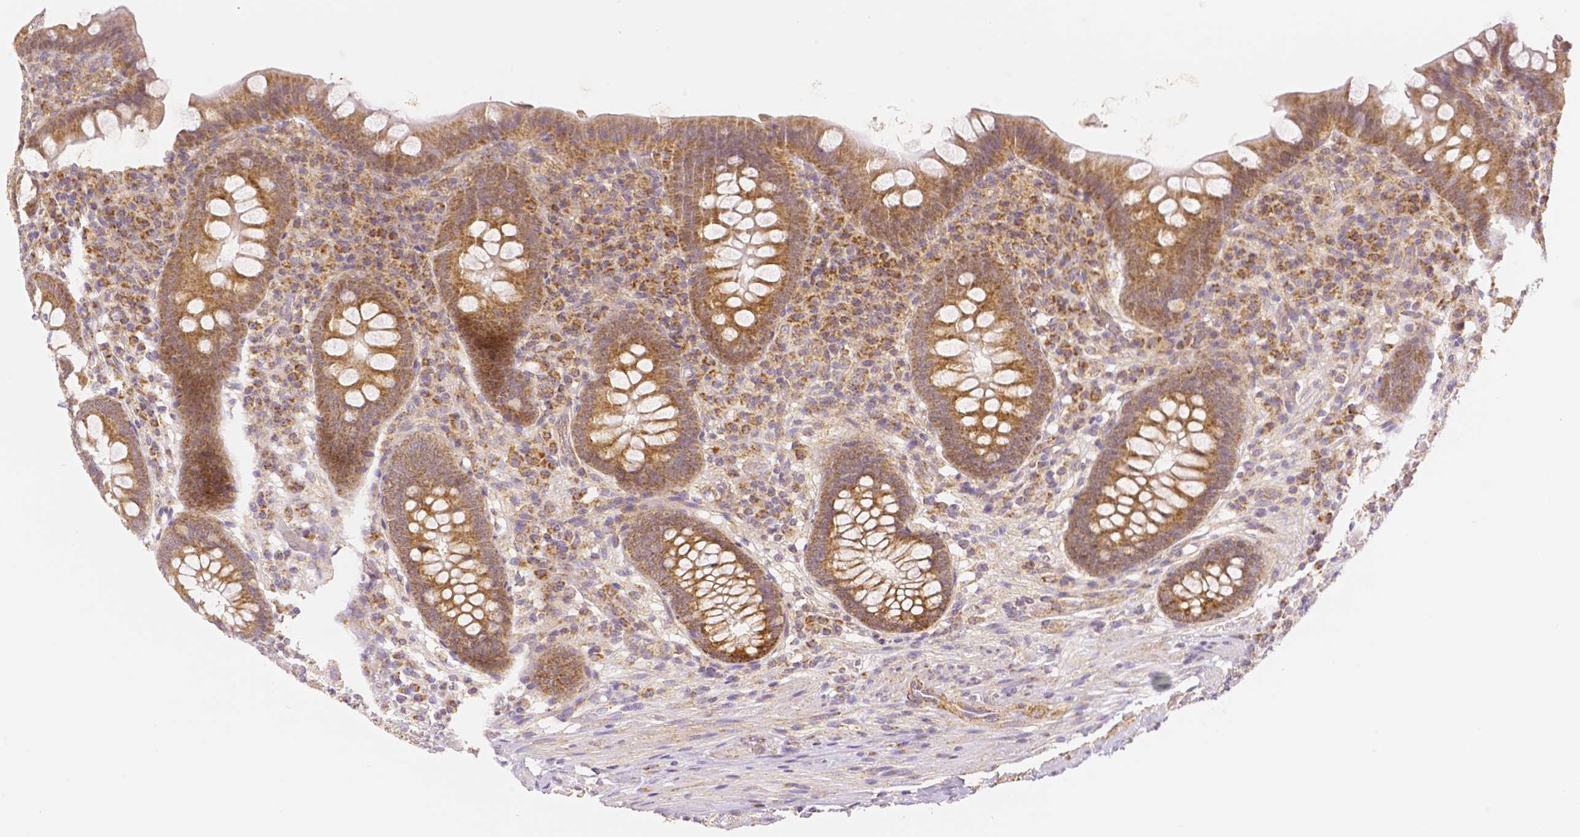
{"staining": {"intensity": "moderate", "quantity": ">75%", "location": "cytoplasmic/membranous"}, "tissue": "appendix", "cell_type": "Glandular cells", "image_type": "normal", "snomed": [{"axis": "morphology", "description": "Normal tissue, NOS"}, {"axis": "topography", "description": "Appendix"}], "caption": "Glandular cells exhibit medium levels of moderate cytoplasmic/membranous expression in about >75% of cells in unremarkable appendix.", "gene": "RHOT1", "patient": {"sex": "male", "age": 71}}